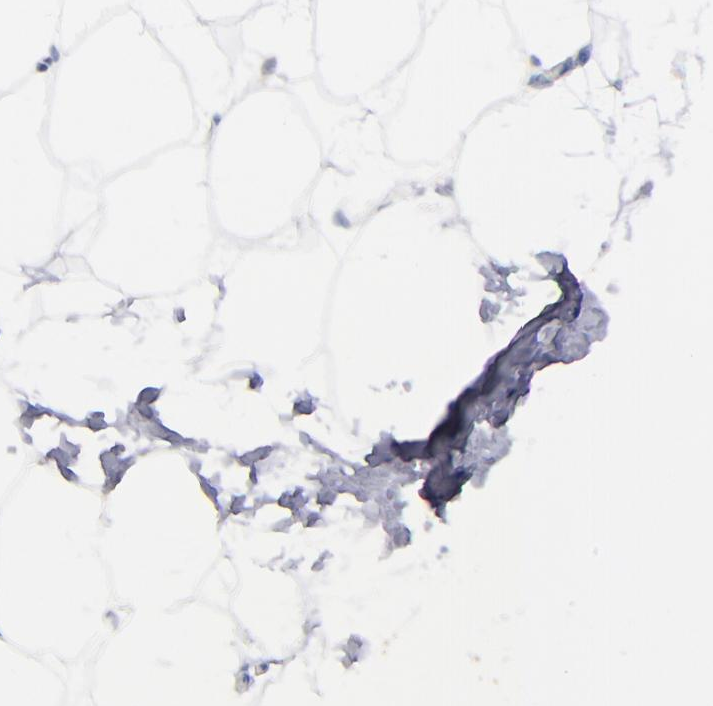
{"staining": {"intensity": "negative", "quantity": "none", "location": "none"}, "tissue": "adipose tissue", "cell_type": "Adipocytes", "image_type": "normal", "snomed": [{"axis": "morphology", "description": "Normal tissue, NOS"}, {"axis": "morphology", "description": "Duct carcinoma"}, {"axis": "topography", "description": "Breast"}, {"axis": "topography", "description": "Adipose tissue"}], "caption": "The IHC image has no significant staining in adipocytes of adipose tissue.", "gene": "CNTNAP2", "patient": {"sex": "female", "age": 37}}